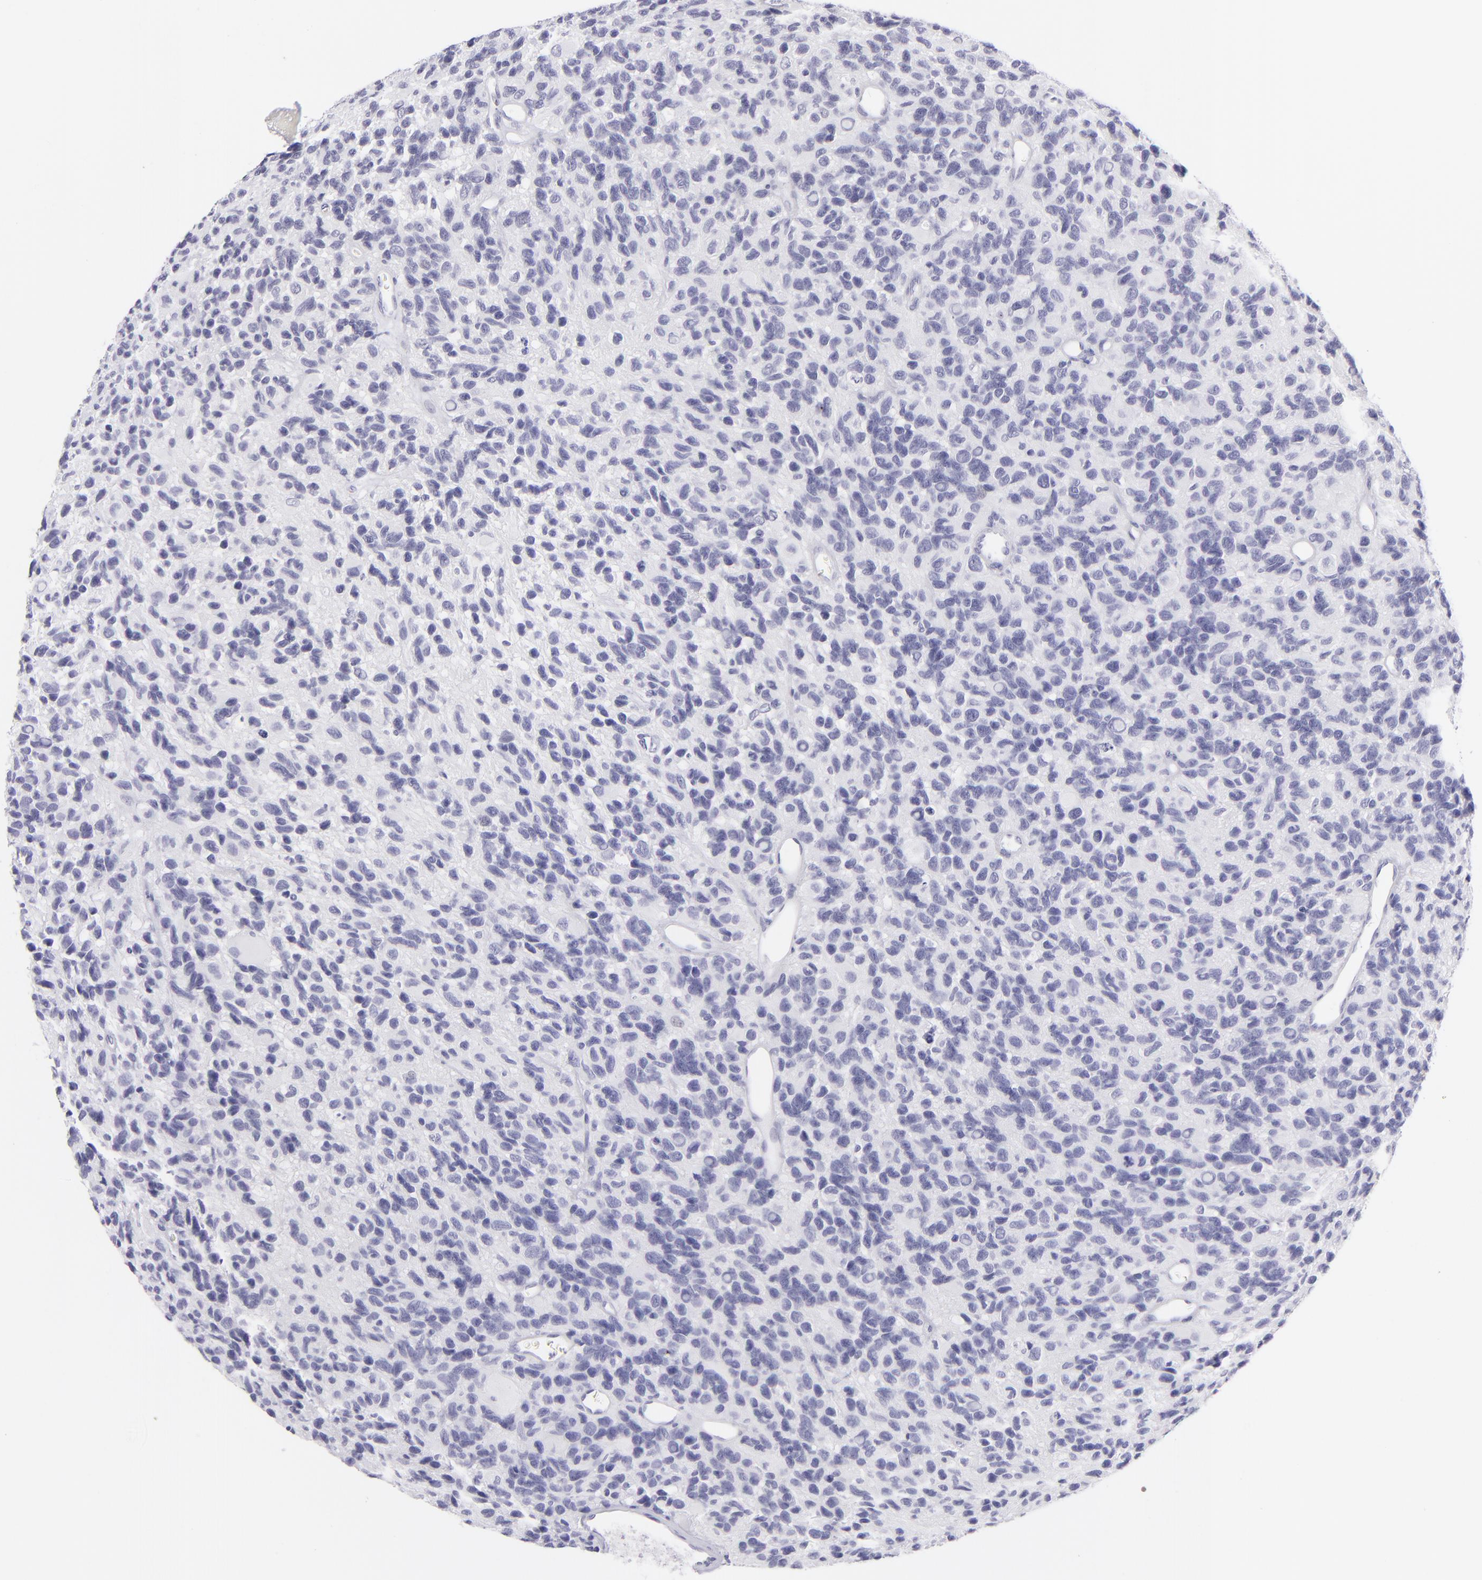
{"staining": {"intensity": "negative", "quantity": "none", "location": "none"}, "tissue": "glioma", "cell_type": "Tumor cells", "image_type": "cancer", "snomed": [{"axis": "morphology", "description": "Glioma, malignant, High grade"}, {"axis": "topography", "description": "Brain"}], "caption": "Immunohistochemistry (IHC) of human malignant high-grade glioma reveals no positivity in tumor cells.", "gene": "FCER2", "patient": {"sex": "male", "age": 77}}